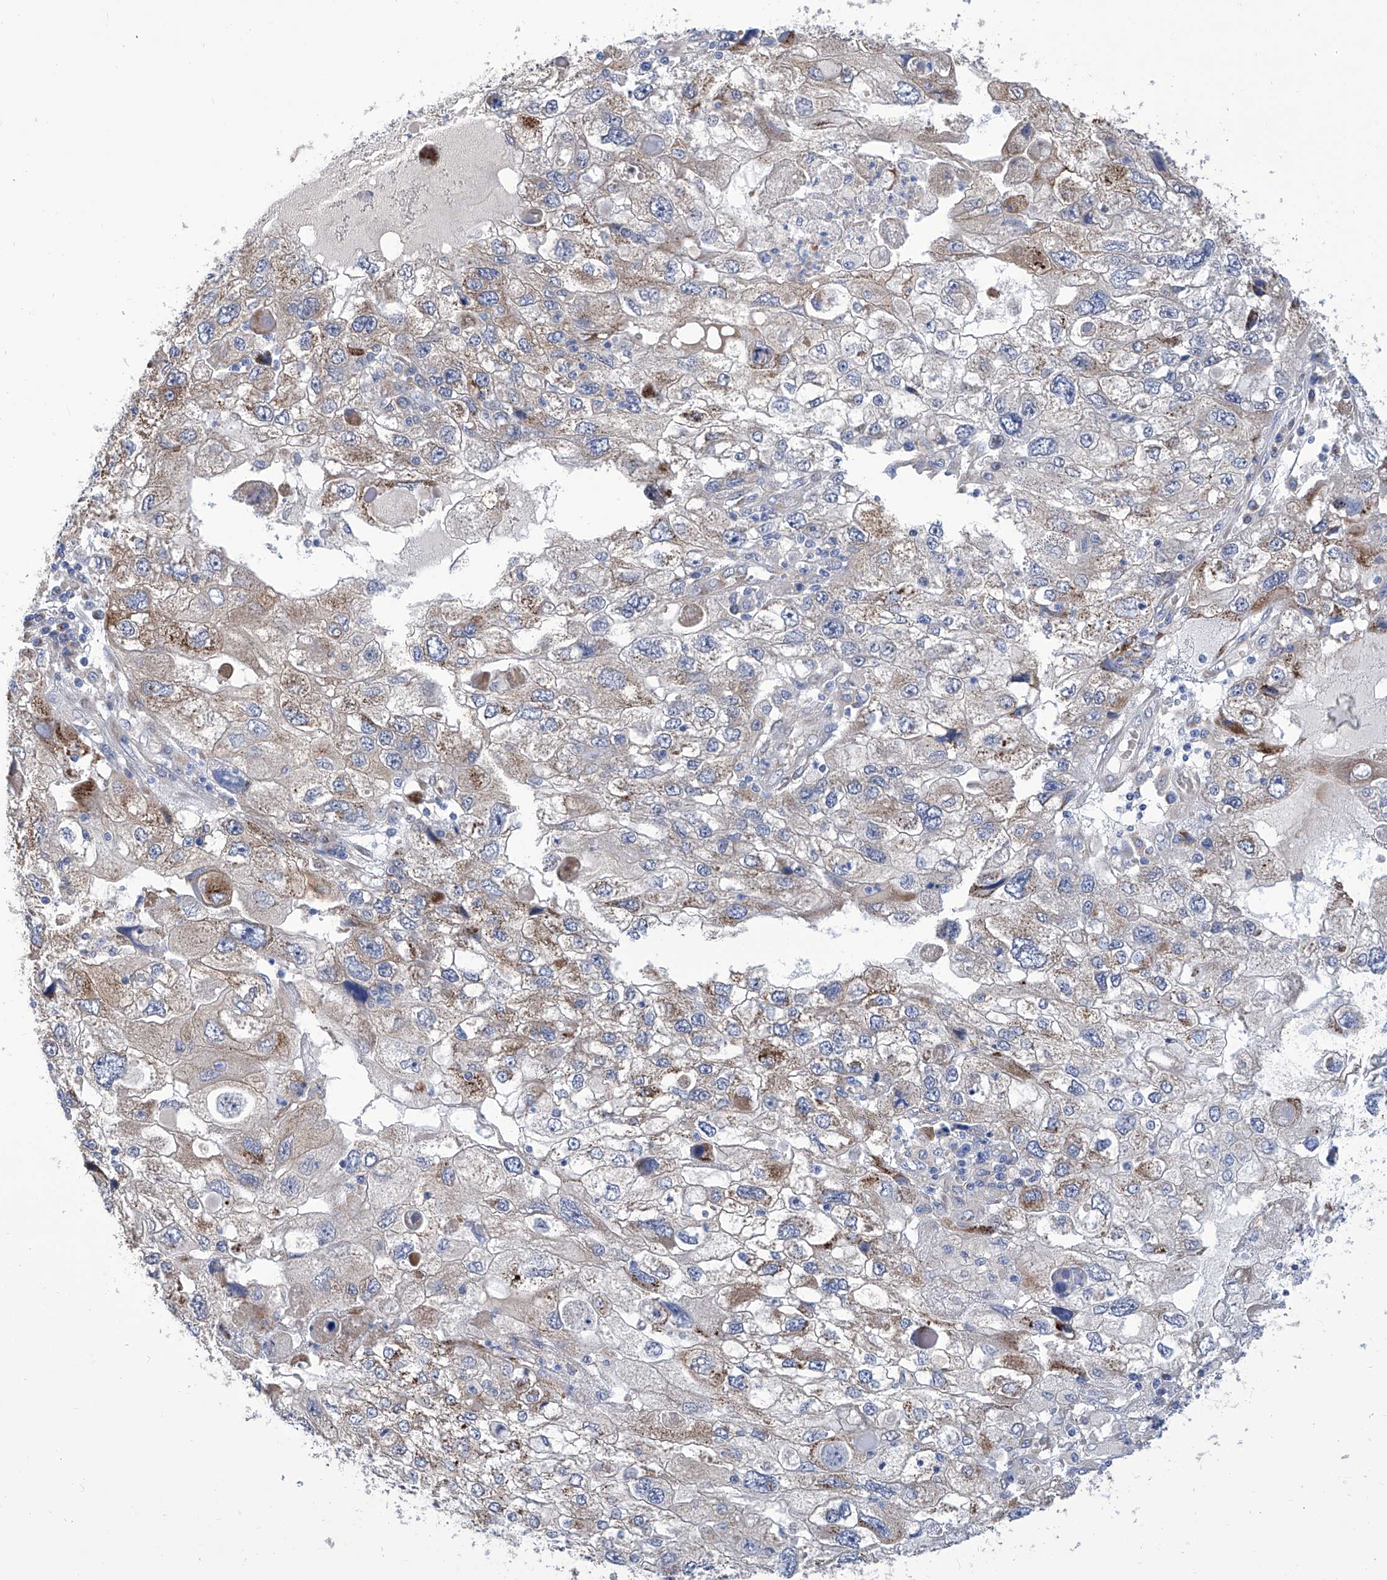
{"staining": {"intensity": "moderate", "quantity": "<25%", "location": "cytoplasmic/membranous"}, "tissue": "endometrial cancer", "cell_type": "Tumor cells", "image_type": "cancer", "snomed": [{"axis": "morphology", "description": "Adenocarcinoma, NOS"}, {"axis": "topography", "description": "Endometrium"}], "caption": "This histopathology image reveals immunohistochemistry staining of human endometrial adenocarcinoma, with low moderate cytoplasmic/membranous positivity in approximately <25% of tumor cells.", "gene": "TJAP1", "patient": {"sex": "female", "age": 49}}